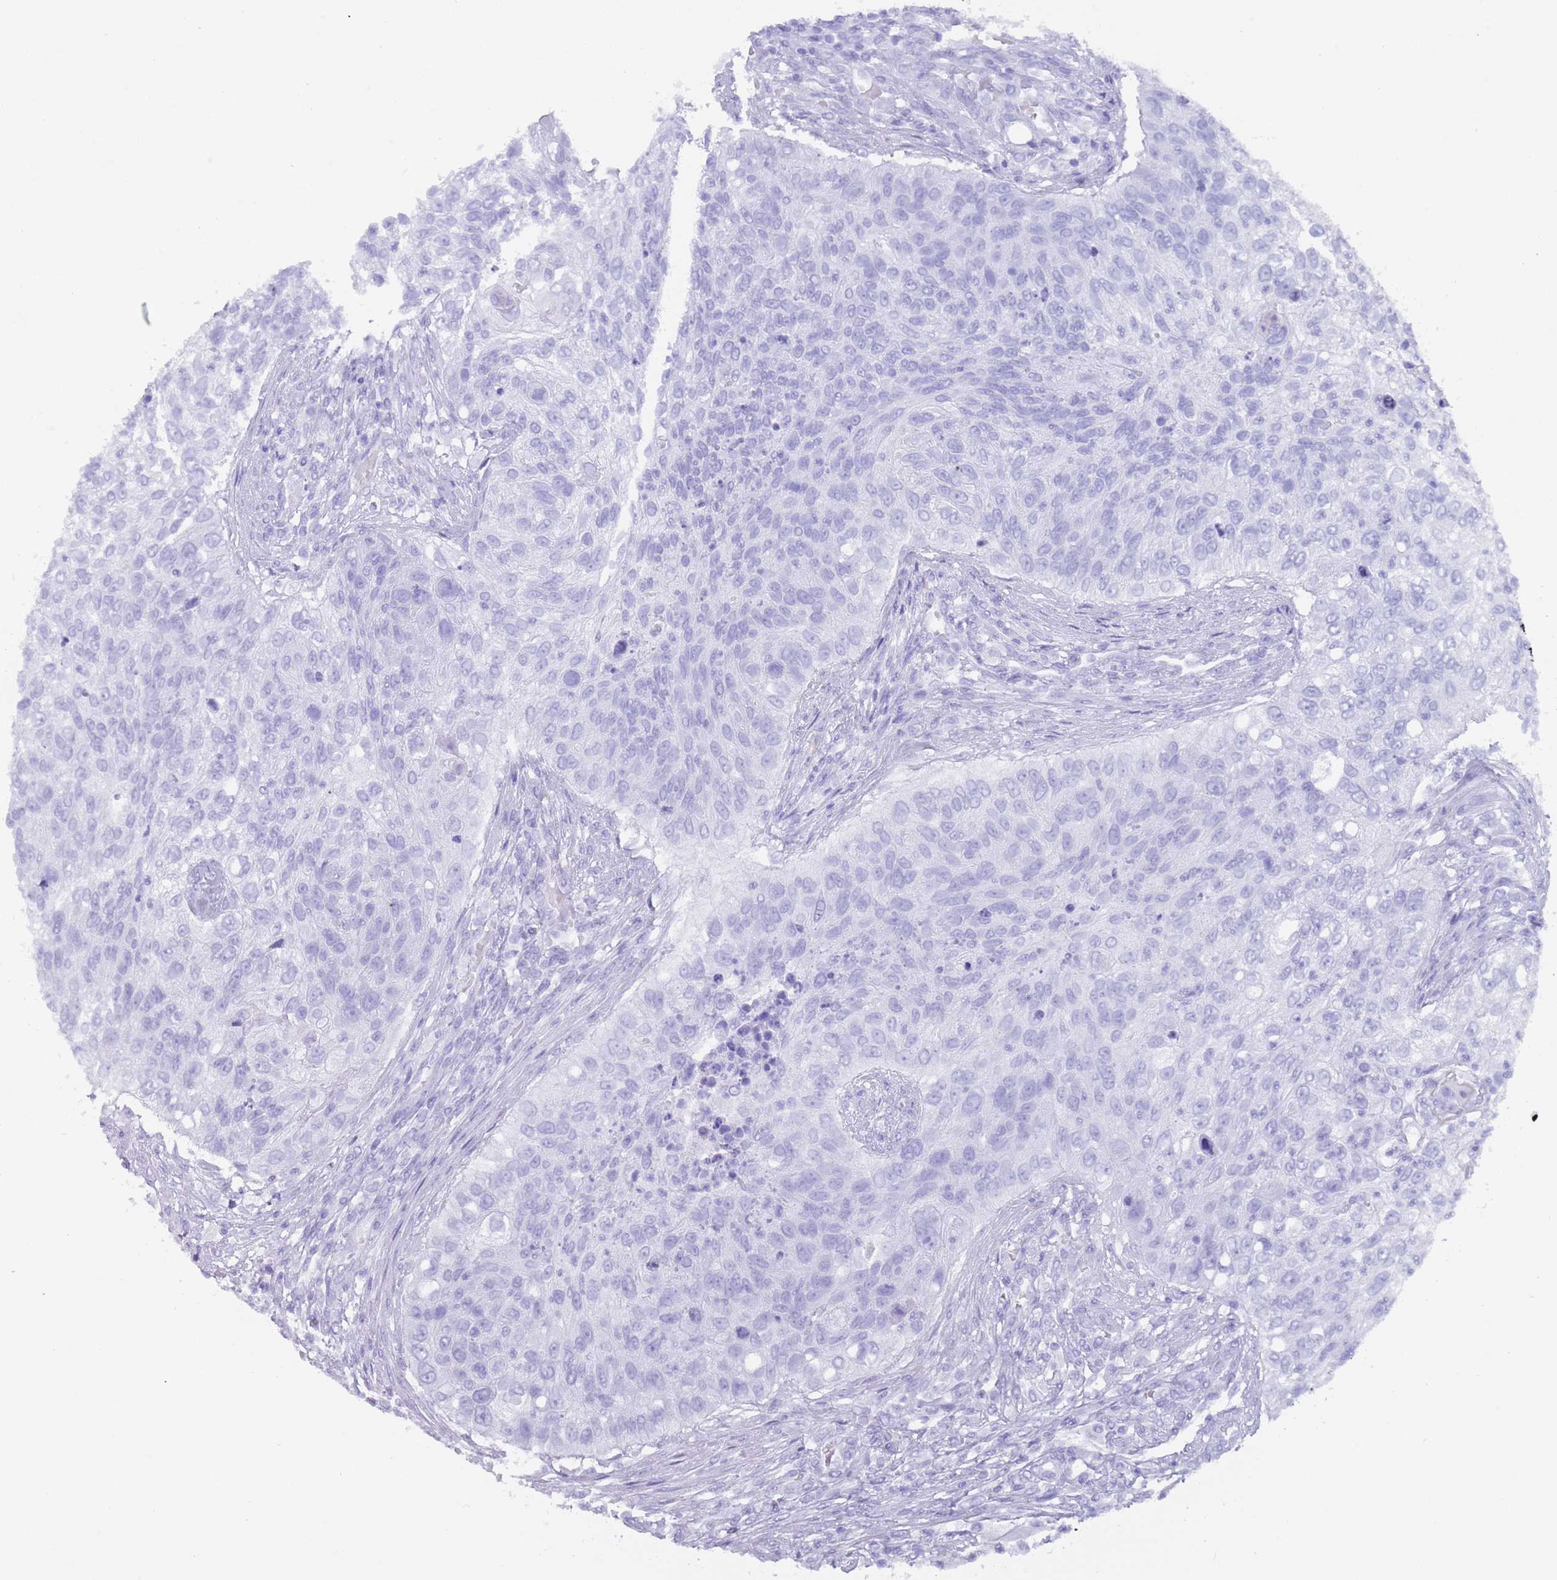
{"staining": {"intensity": "negative", "quantity": "none", "location": "none"}, "tissue": "urothelial cancer", "cell_type": "Tumor cells", "image_type": "cancer", "snomed": [{"axis": "morphology", "description": "Urothelial carcinoma, High grade"}, {"axis": "topography", "description": "Urinary bladder"}], "caption": "An IHC image of urothelial cancer is shown. There is no staining in tumor cells of urothelial cancer.", "gene": "MYADML2", "patient": {"sex": "female", "age": 60}}